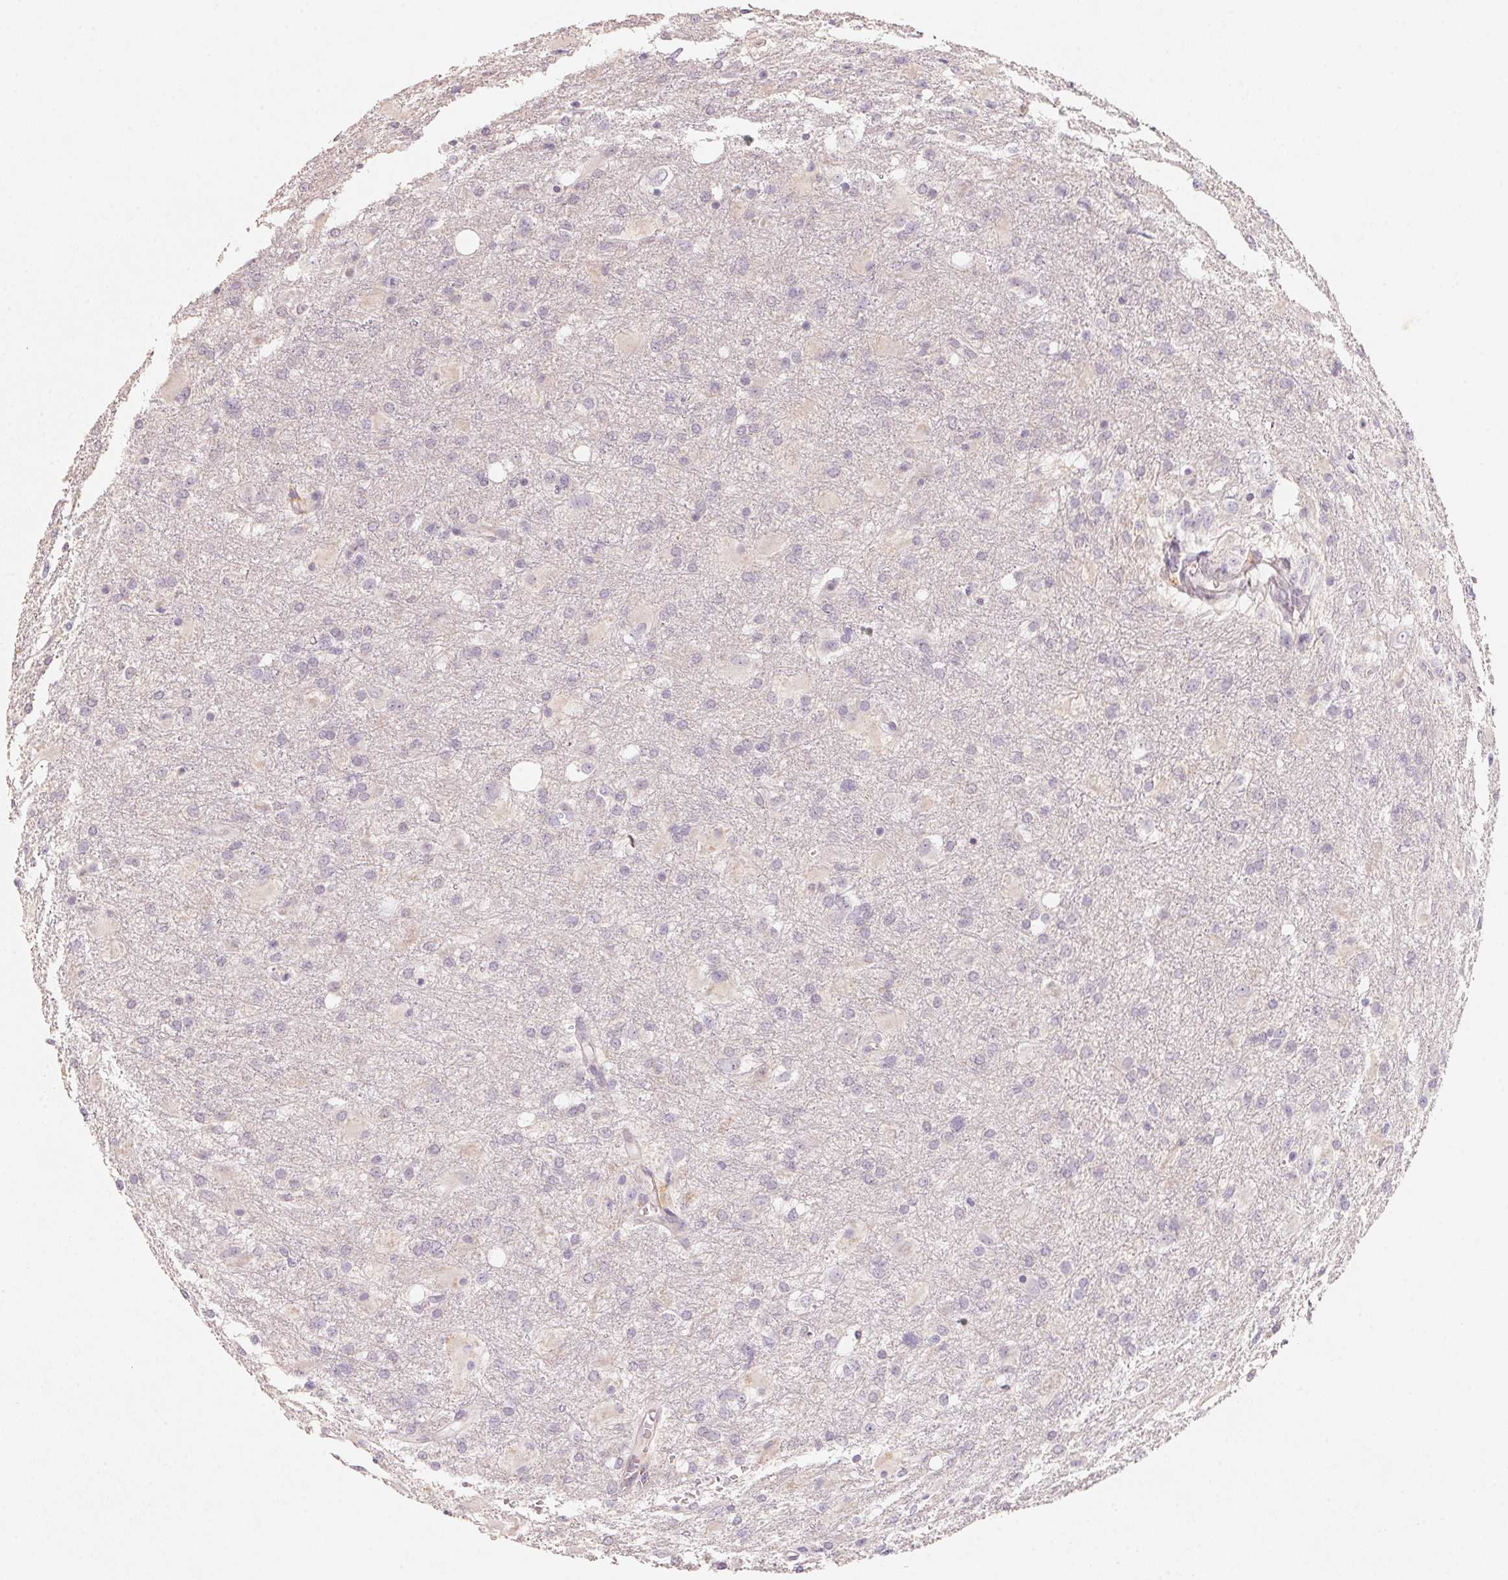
{"staining": {"intensity": "negative", "quantity": "none", "location": "none"}, "tissue": "glioma", "cell_type": "Tumor cells", "image_type": "cancer", "snomed": [{"axis": "morphology", "description": "Glioma, malignant, High grade"}, {"axis": "topography", "description": "Brain"}], "caption": "A micrograph of human malignant glioma (high-grade) is negative for staining in tumor cells.", "gene": "TREH", "patient": {"sex": "male", "age": 68}}